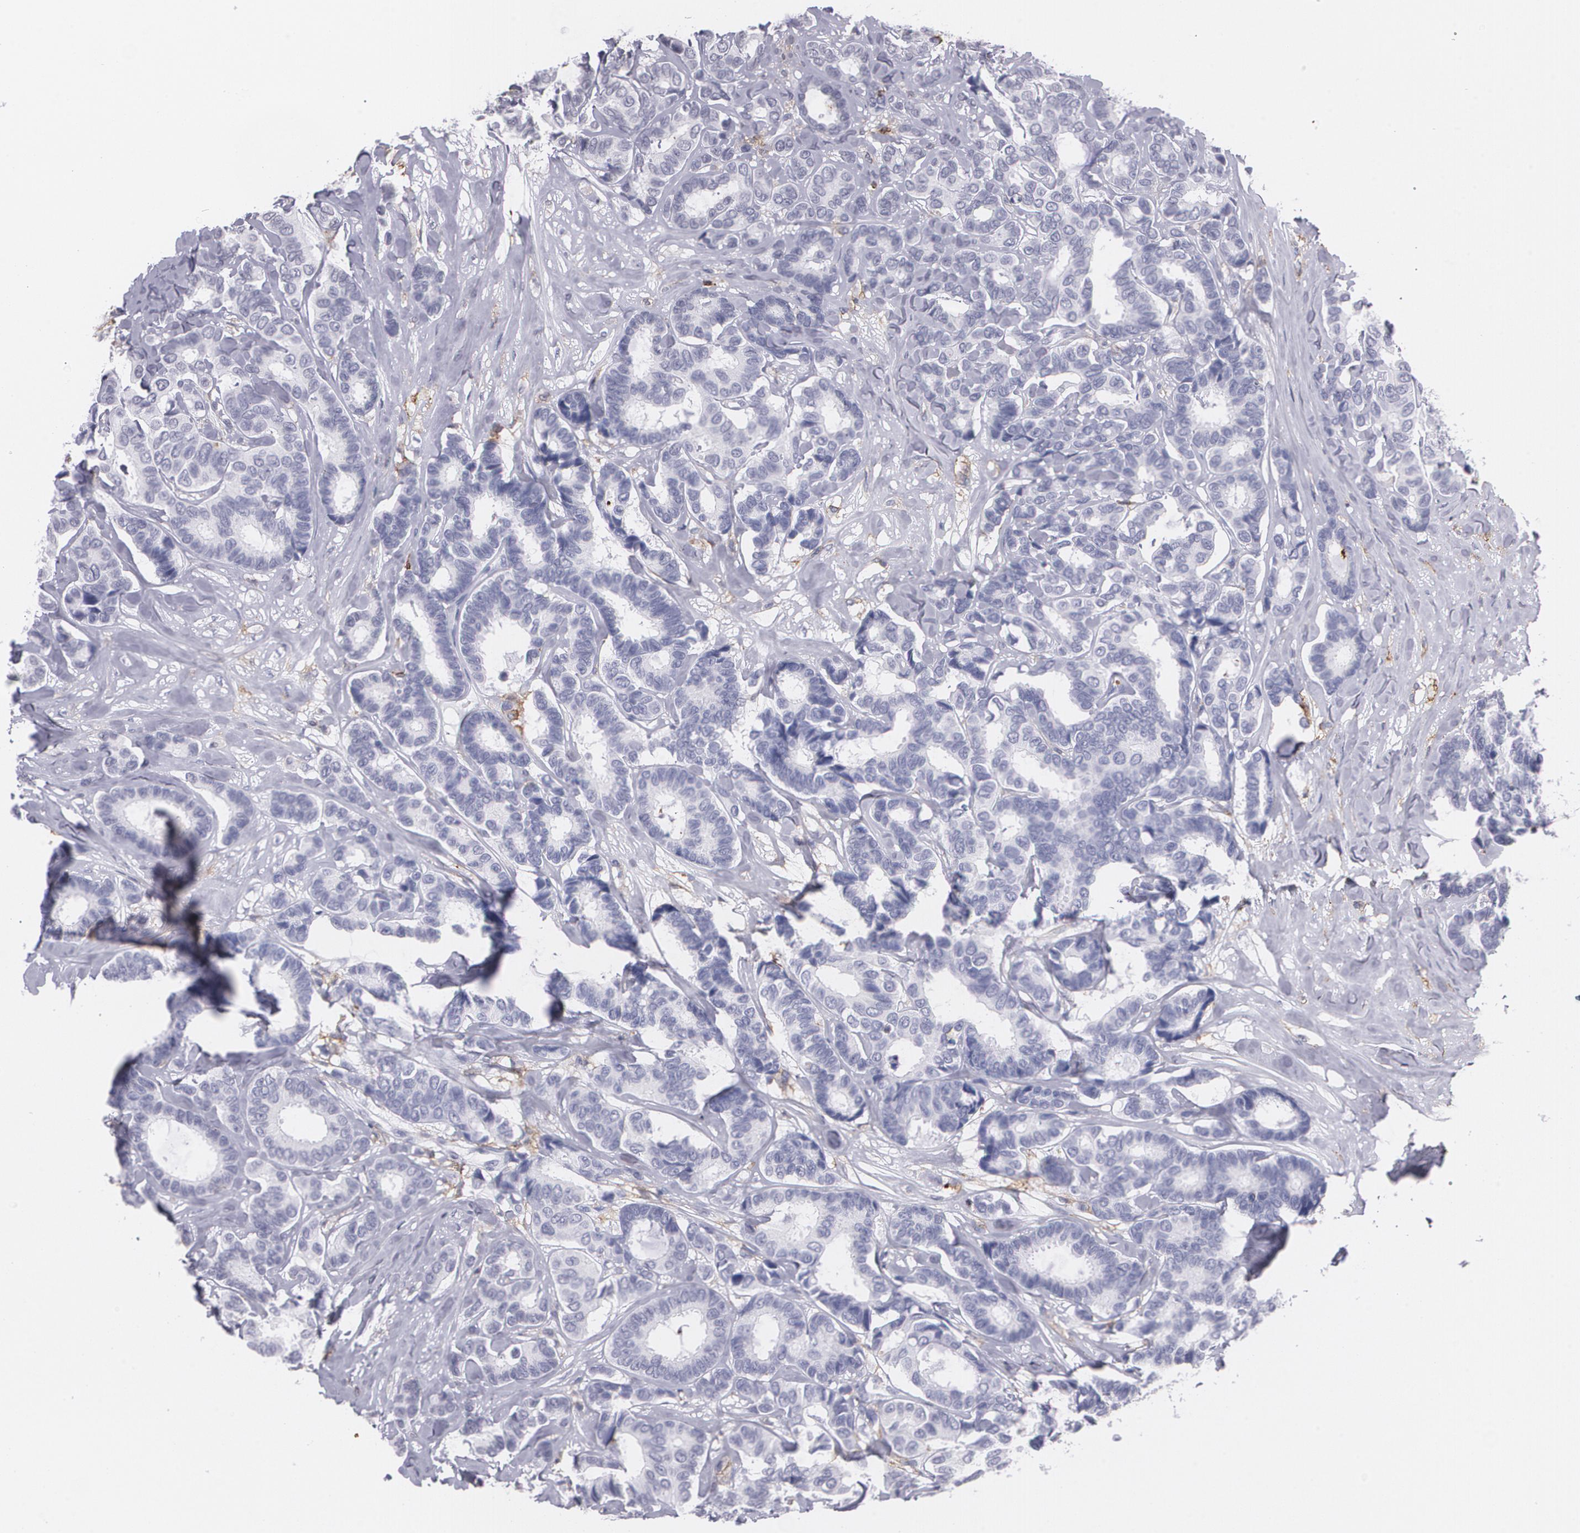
{"staining": {"intensity": "negative", "quantity": "none", "location": "none"}, "tissue": "breast cancer", "cell_type": "Tumor cells", "image_type": "cancer", "snomed": [{"axis": "morphology", "description": "Duct carcinoma"}, {"axis": "topography", "description": "Breast"}], "caption": "This is an immunohistochemistry (IHC) photomicrograph of breast cancer. There is no positivity in tumor cells.", "gene": "PTPRC", "patient": {"sex": "female", "age": 87}}